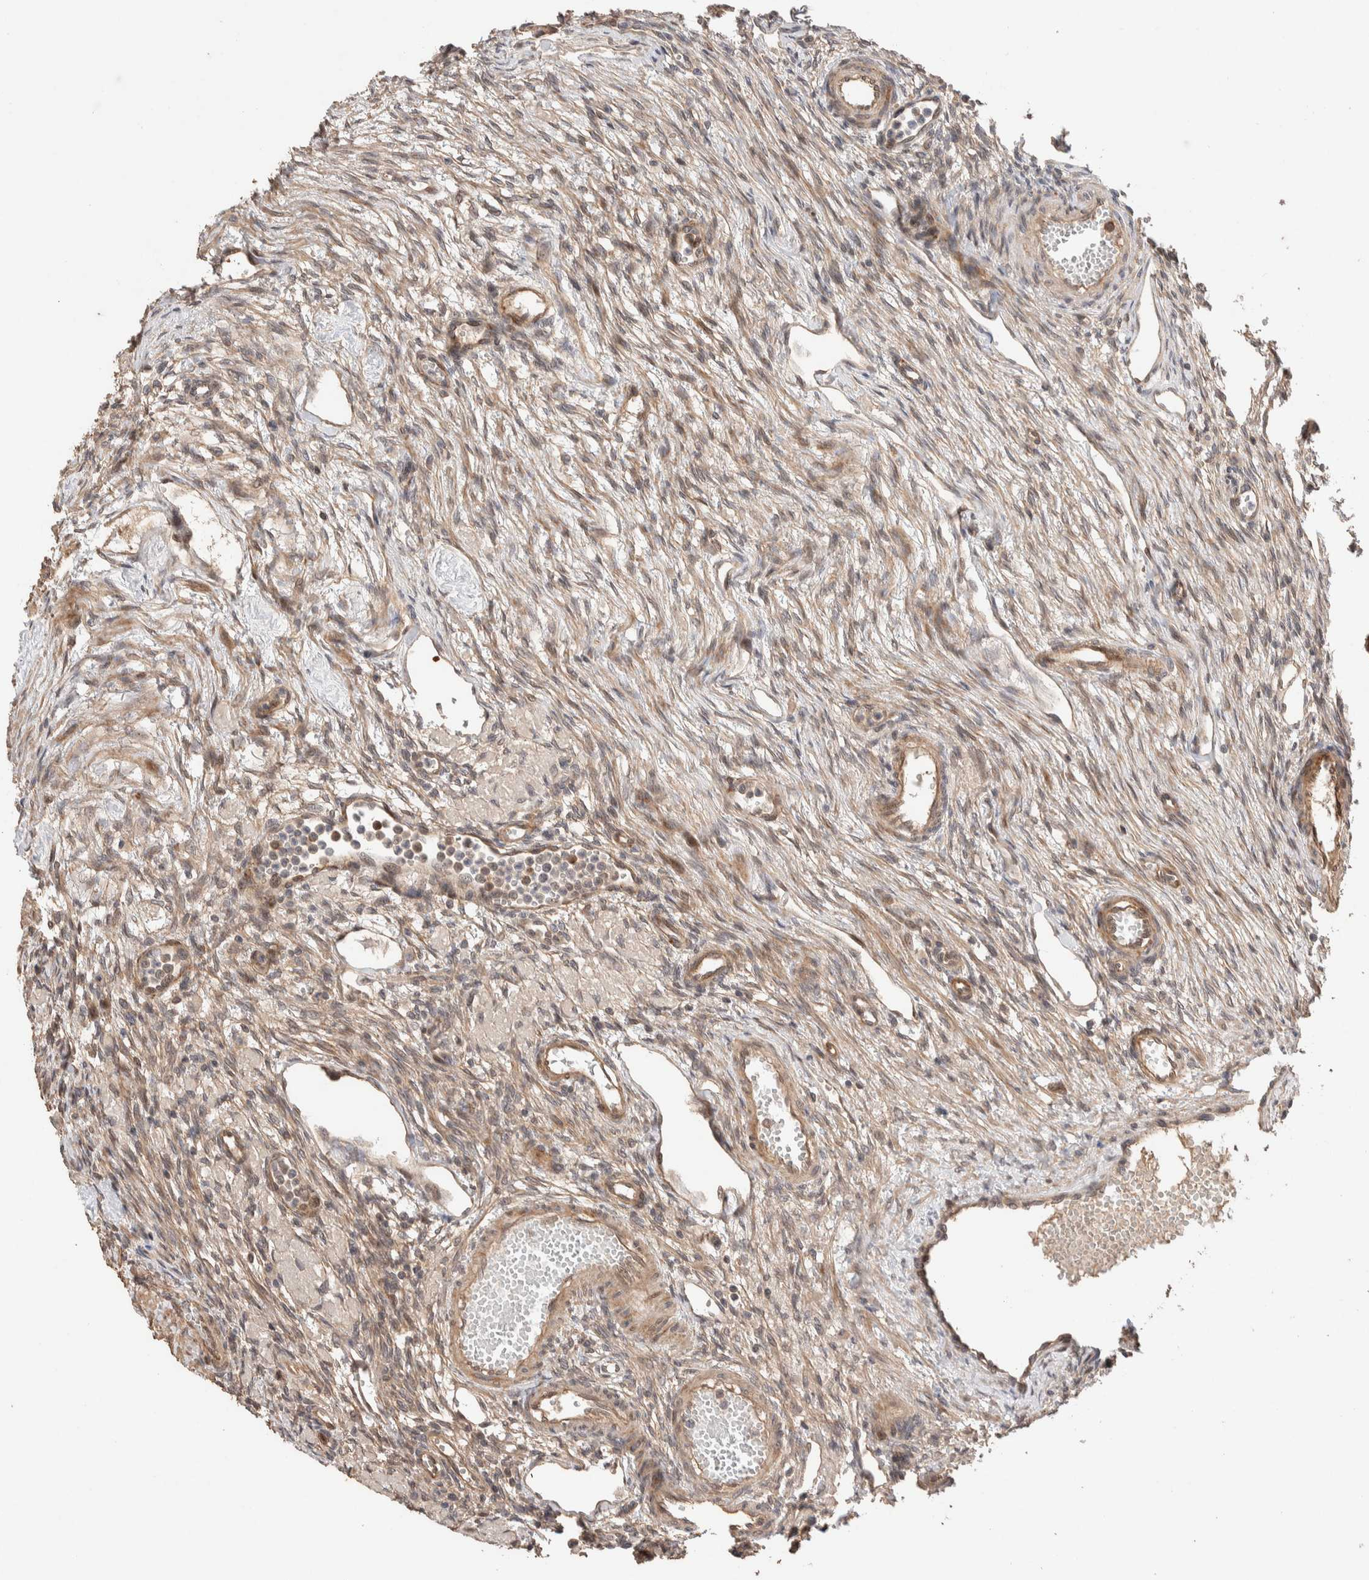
{"staining": {"intensity": "moderate", "quantity": "25%-75%", "location": "cytoplasmic/membranous"}, "tissue": "ovary", "cell_type": "Ovarian stroma cells", "image_type": "normal", "snomed": [{"axis": "morphology", "description": "Normal tissue, NOS"}, {"axis": "topography", "description": "Ovary"}], "caption": "Unremarkable ovary displays moderate cytoplasmic/membranous staining in approximately 25%-75% of ovarian stroma cells.", "gene": "PRDM15", "patient": {"sex": "female", "age": 33}}